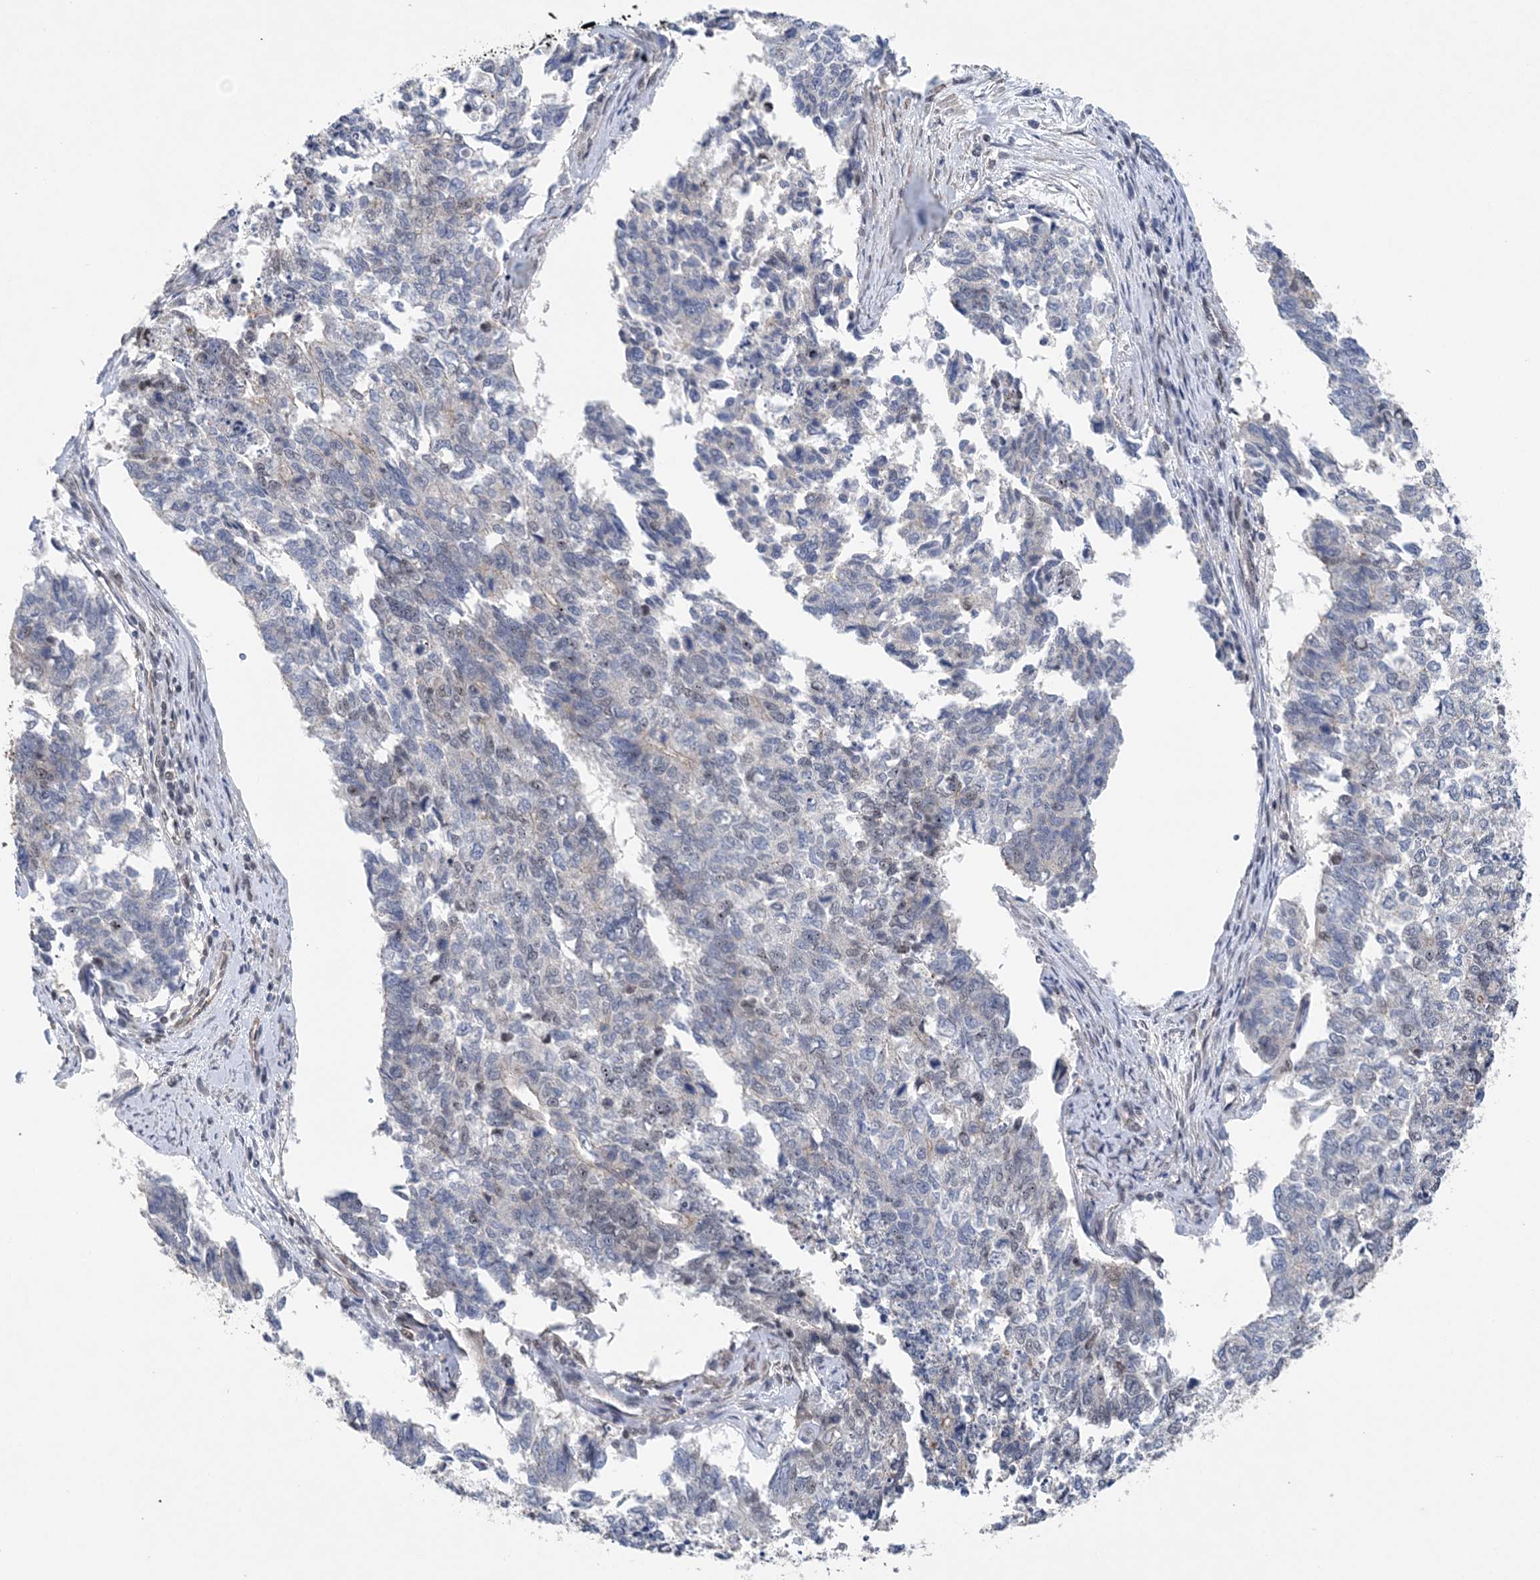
{"staining": {"intensity": "negative", "quantity": "none", "location": "none"}, "tissue": "cervical cancer", "cell_type": "Tumor cells", "image_type": "cancer", "snomed": [{"axis": "morphology", "description": "Squamous cell carcinoma, NOS"}, {"axis": "topography", "description": "Cervix"}], "caption": "Immunohistochemistry histopathology image of neoplastic tissue: human cervical squamous cell carcinoma stained with DAB (3,3'-diaminobenzidine) demonstrates no significant protein positivity in tumor cells. The staining is performed using DAB (3,3'-diaminobenzidine) brown chromogen with nuclei counter-stained in using hematoxylin.", "gene": "CCDC152", "patient": {"sex": "female", "age": 63}}